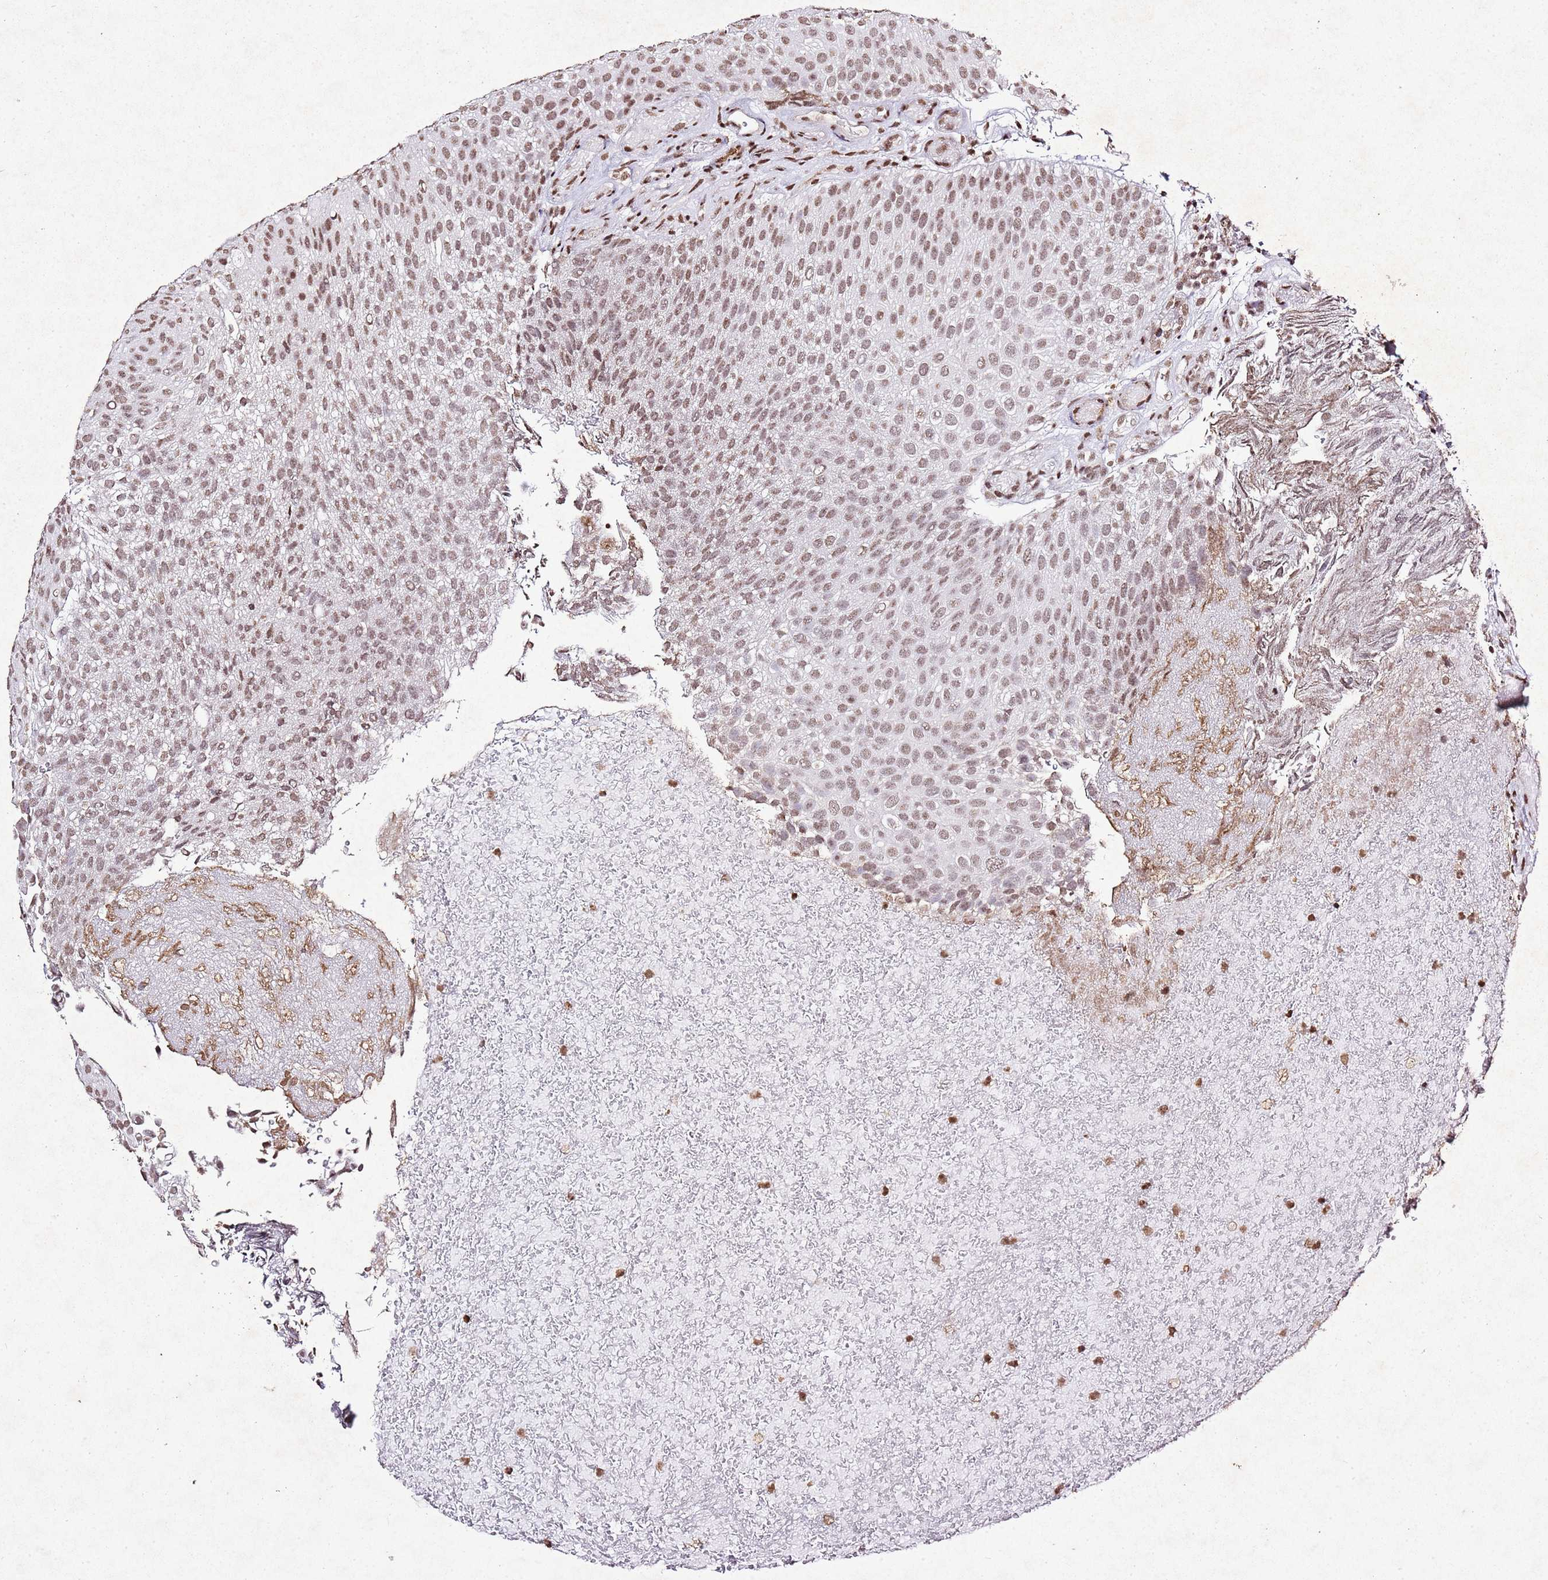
{"staining": {"intensity": "moderate", "quantity": ">75%", "location": "nuclear"}, "tissue": "urothelial cancer", "cell_type": "Tumor cells", "image_type": "cancer", "snomed": [{"axis": "morphology", "description": "Urothelial carcinoma, Low grade"}, {"axis": "topography", "description": "Urinary bladder"}], "caption": "Protein staining of urothelial carcinoma (low-grade) tissue demonstrates moderate nuclear staining in about >75% of tumor cells. The staining was performed using DAB to visualize the protein expression in brown, while the nuclei were stained in blue with hematoxylin (Magnification: 20x).", "gene": "BMAL1", "patient": {"sex": "male", "age": 78}}